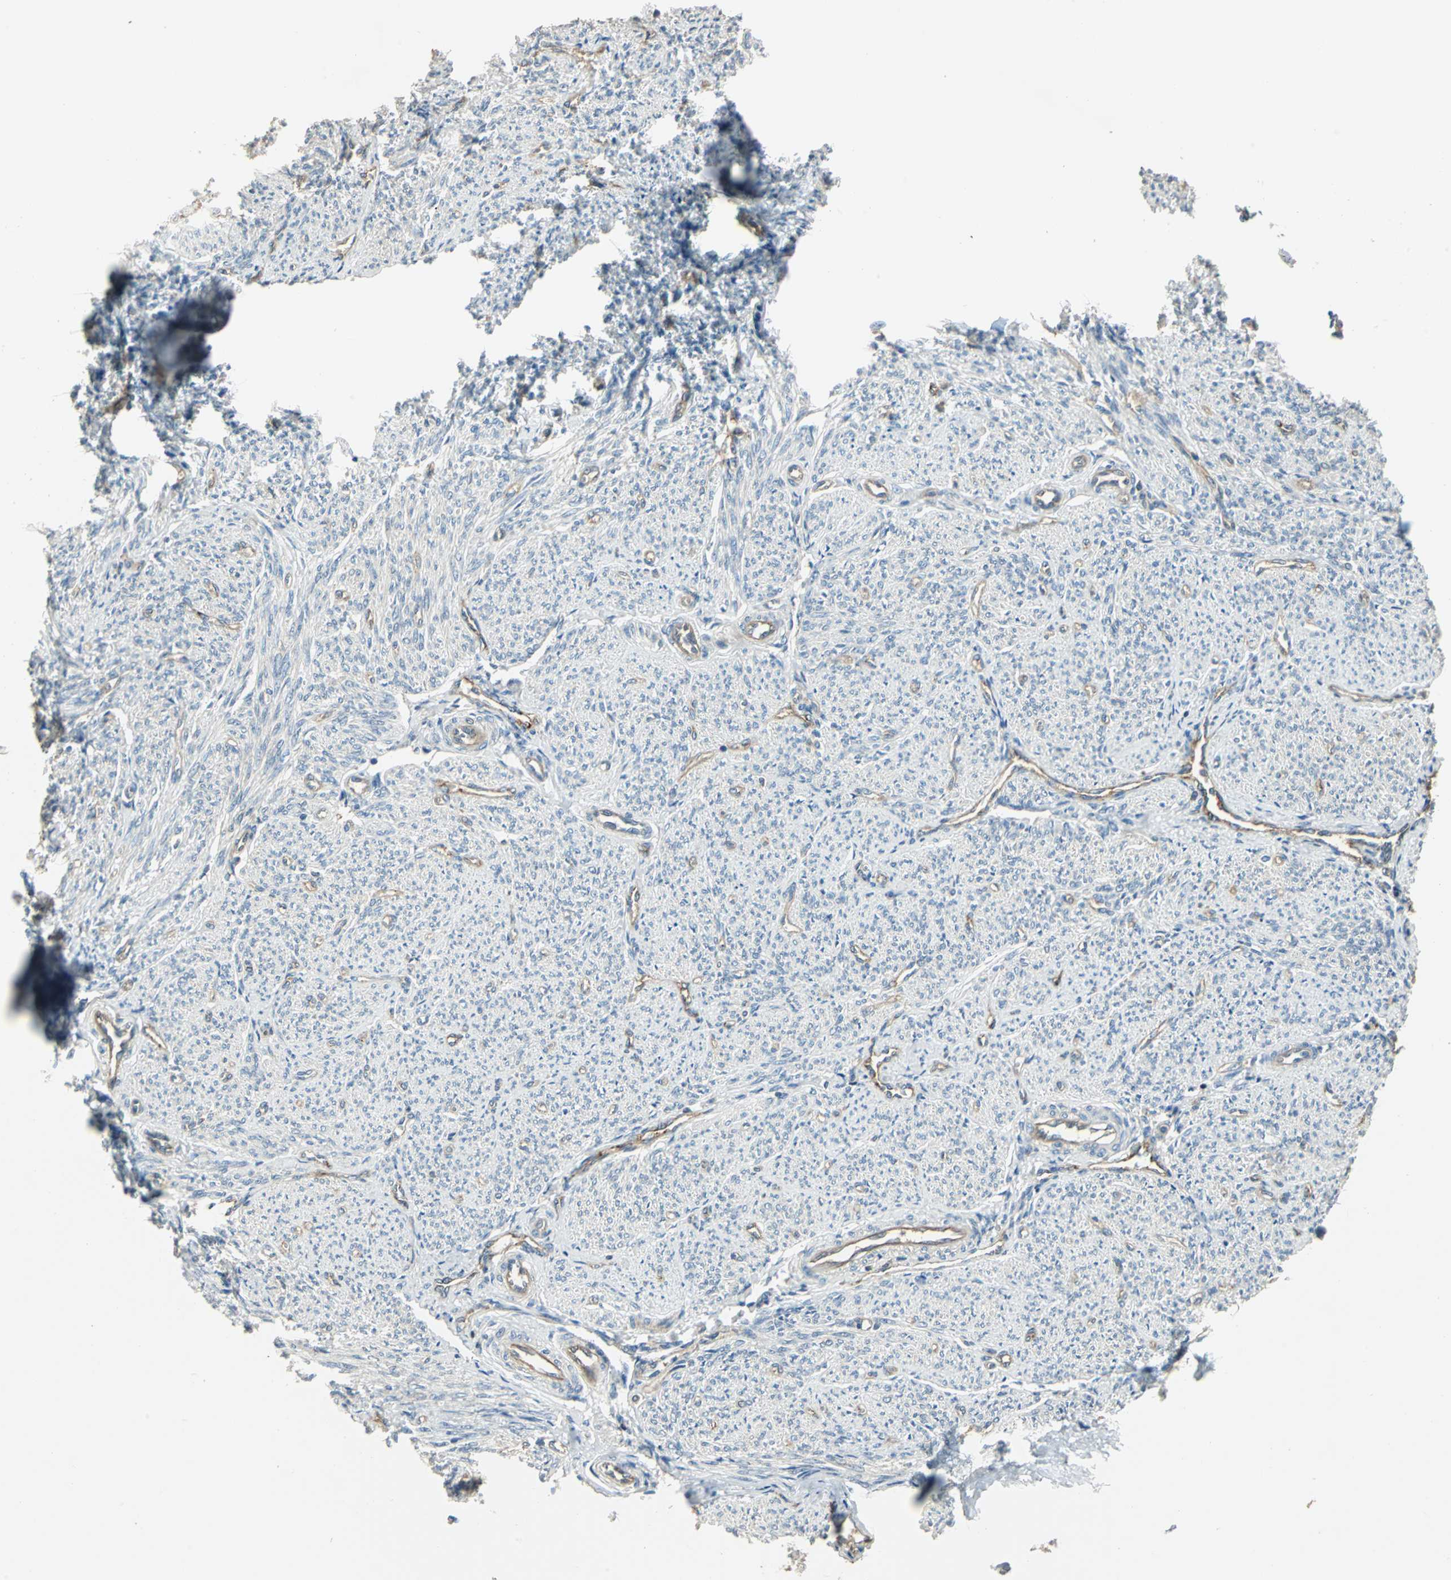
{"staining": {"intensity": "weak", "quantity": "25%-75%", "location": "cytoplasmic/membranous"}, "tissue": "smooth muscle", "cell_type": "Smooth muscle cells", "image_type": "normal", "snomed": [{"axis": "morphology", "description": "Normal tissue, NOS"}, {"axis": "topography", "description": "Smooth muscle"}], "caption": "Benign smooth muscle demonstrates weak cytoplasmic/membranous expression in approximately 25%-75% of smooth muscle cells, visualized by immunohistochemistry. (Brightfield microscopy of DAB IHC at high magnification).", "gene": "RAPGEF1", "patient": {"sex": "female", "age": 65}}